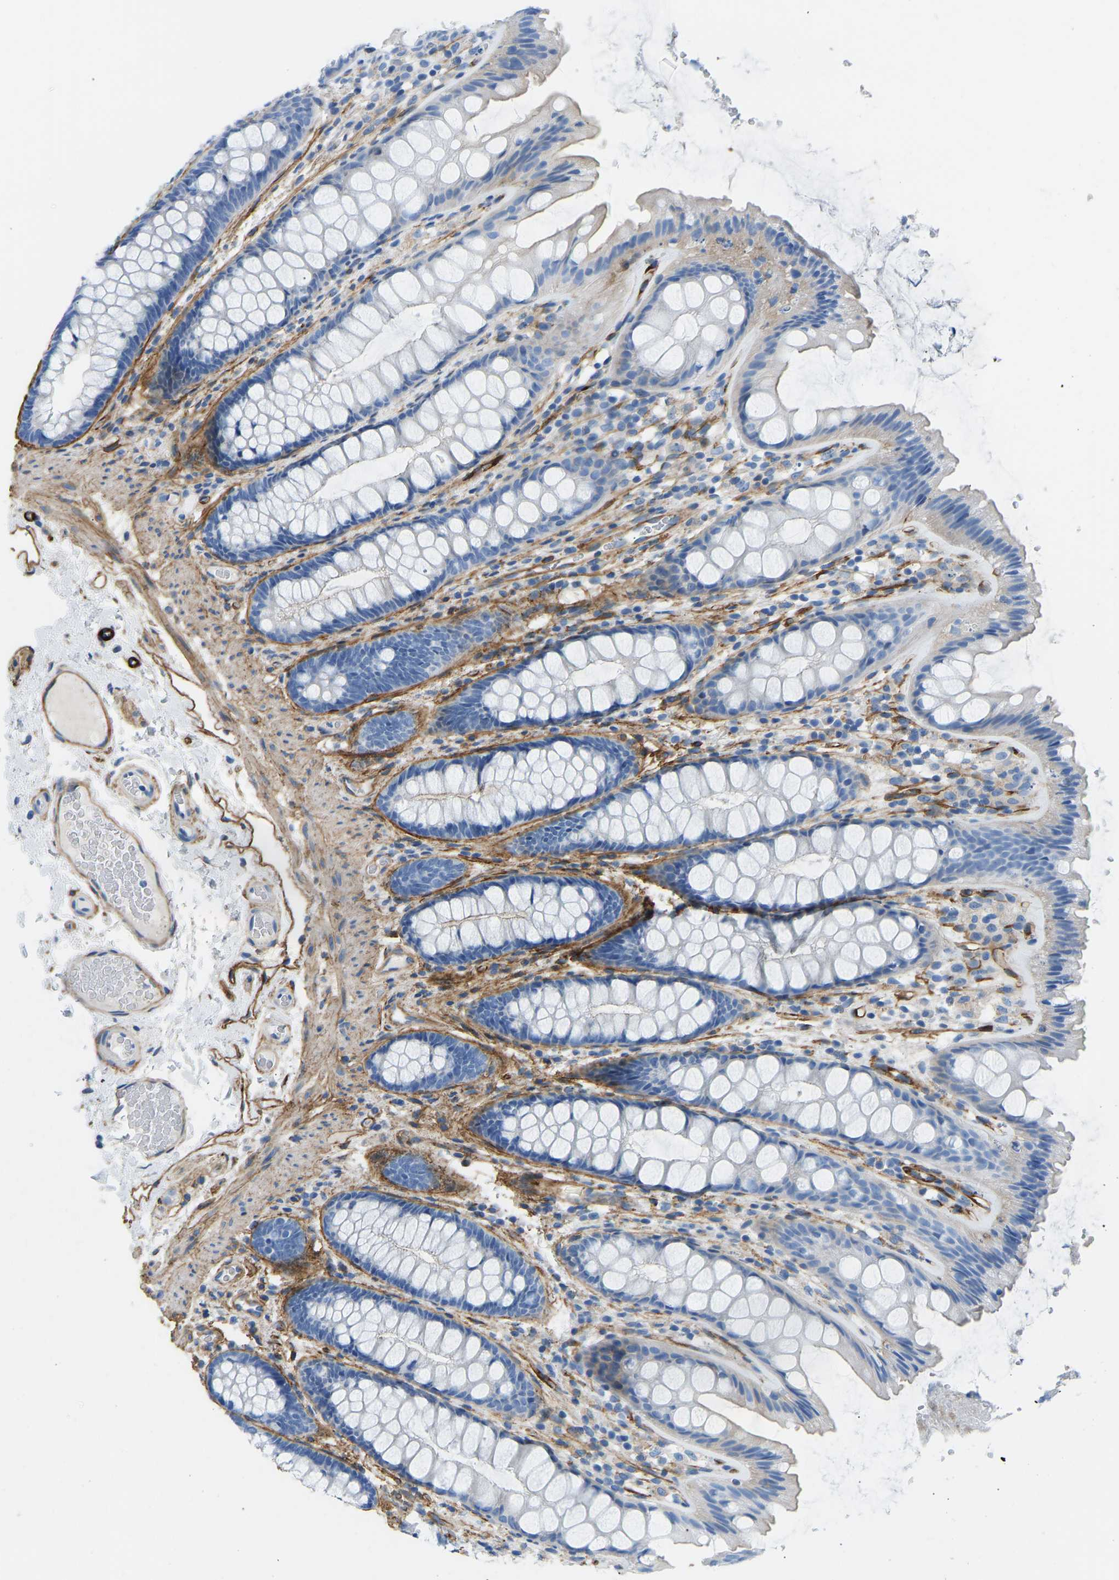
{"staining": {"intensity": "strong", "quantity": ">75%", "location": "cytoplasmic/membranous"}, "tissue": "colon", "cell_type": "Endothelial cells", "image_type": "normal", "snomed": [{"axis": "morphology", "description": "Normal tissue, NOS"}, {"axis": "topography", "description": "Colon"}], "caption": "The micrograph shows a brown stain indicating the presence of a protein in the cytoplasmic/membranous of endothelial cells in colon. Ihc stains the protein in brown and the nuclei are stained blue.", "gene": "COL15A1", "patient": {"sex": "female", "age": 56}}